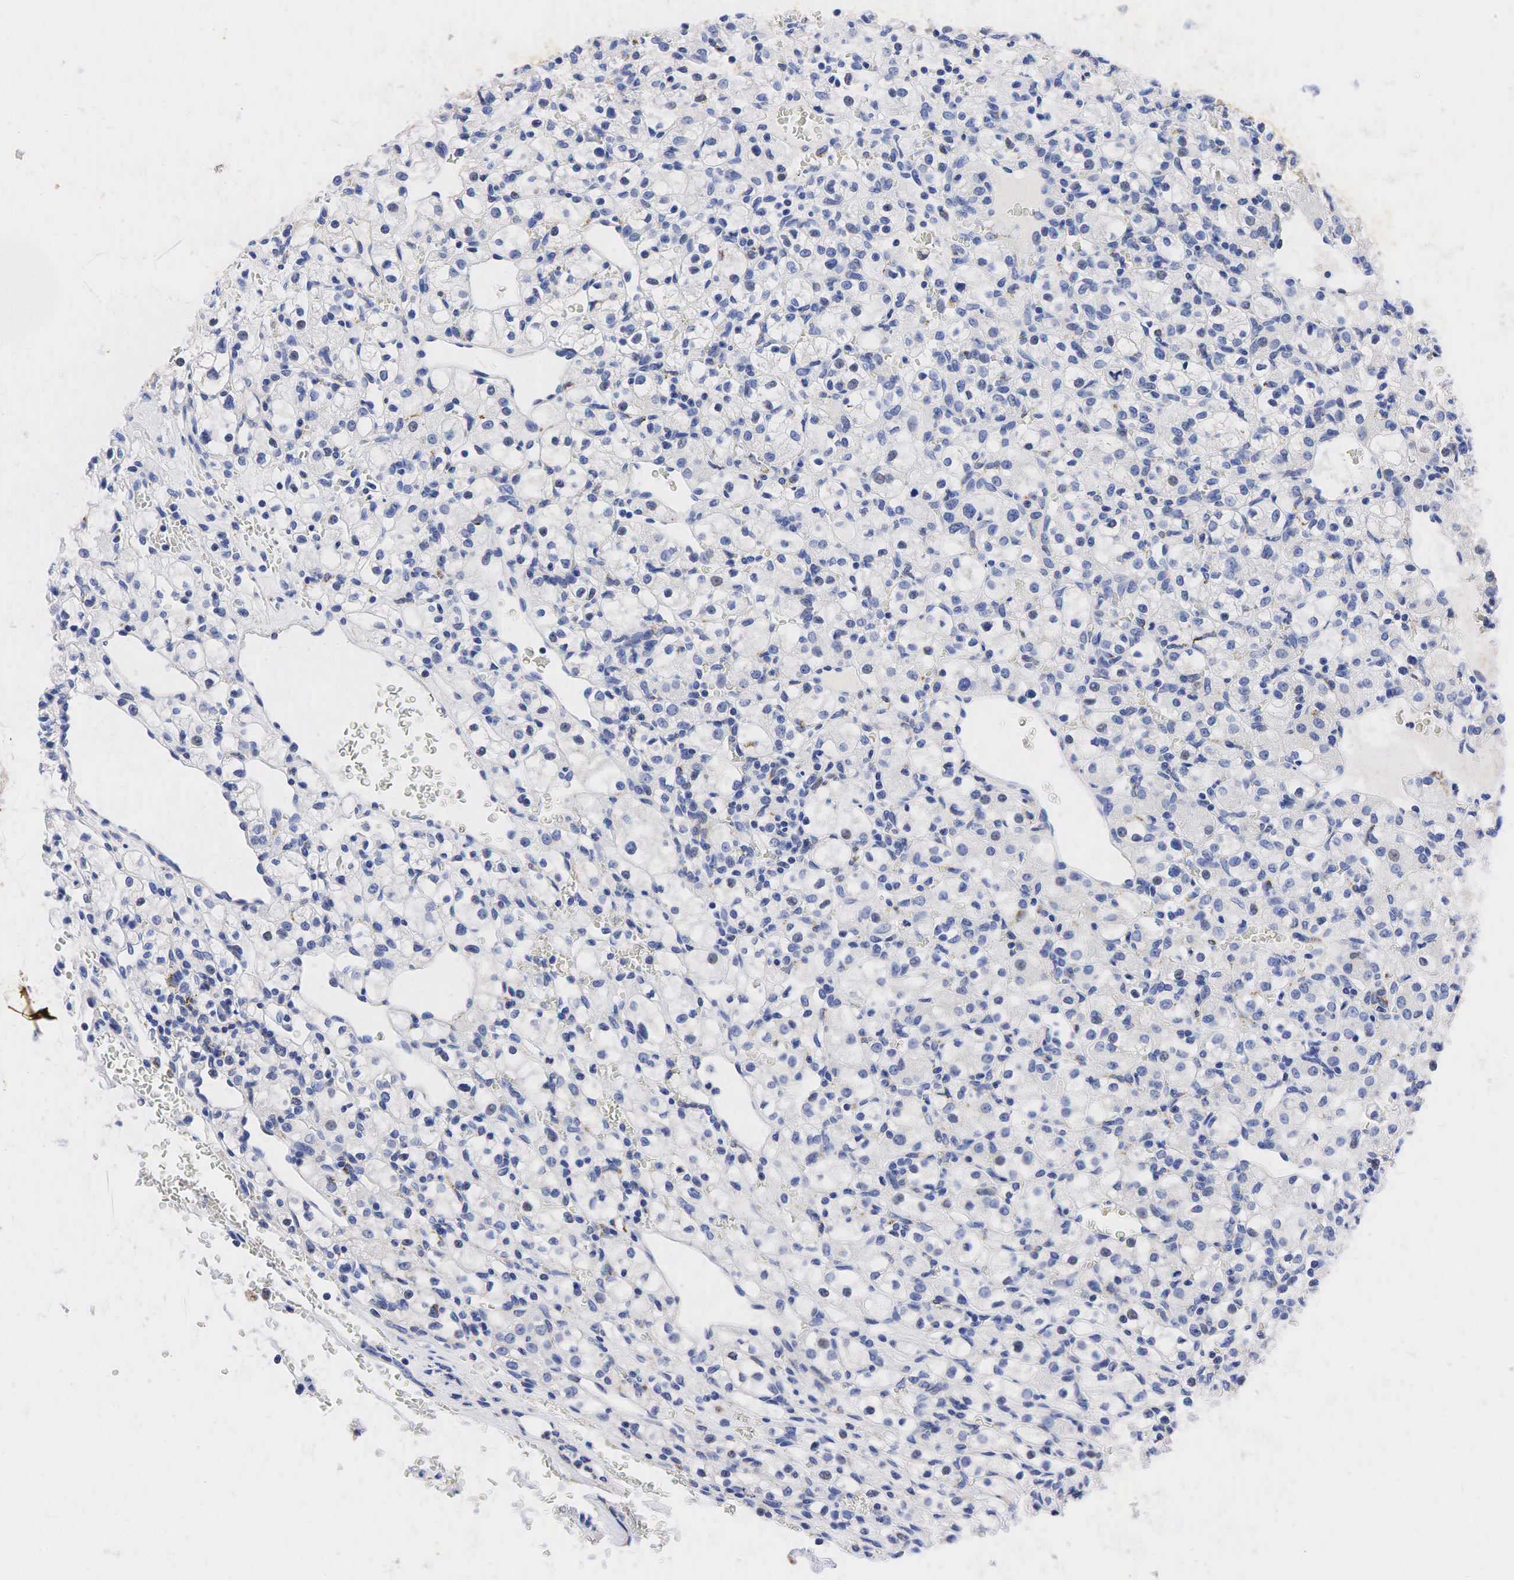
{"staining": {"intensity": "negative", "quantity": "none", "location": "none"}, "tissue": "renal cancer", "cell_type": "Tumor cells", "image_type": "cancer", "snomed": [{"axis": "morphology", "description": "Adenocarcinoma, NOS"}, {"axis": "topography", "description": "Kidney"}], "caption": "DAB (3,3'-diaminobenzidine) immunohistochemical staining of renal cancer displays no significant positivity in tumor cells.", "gene": "SYP", "patient": {"sex": "female", "age": 62}}